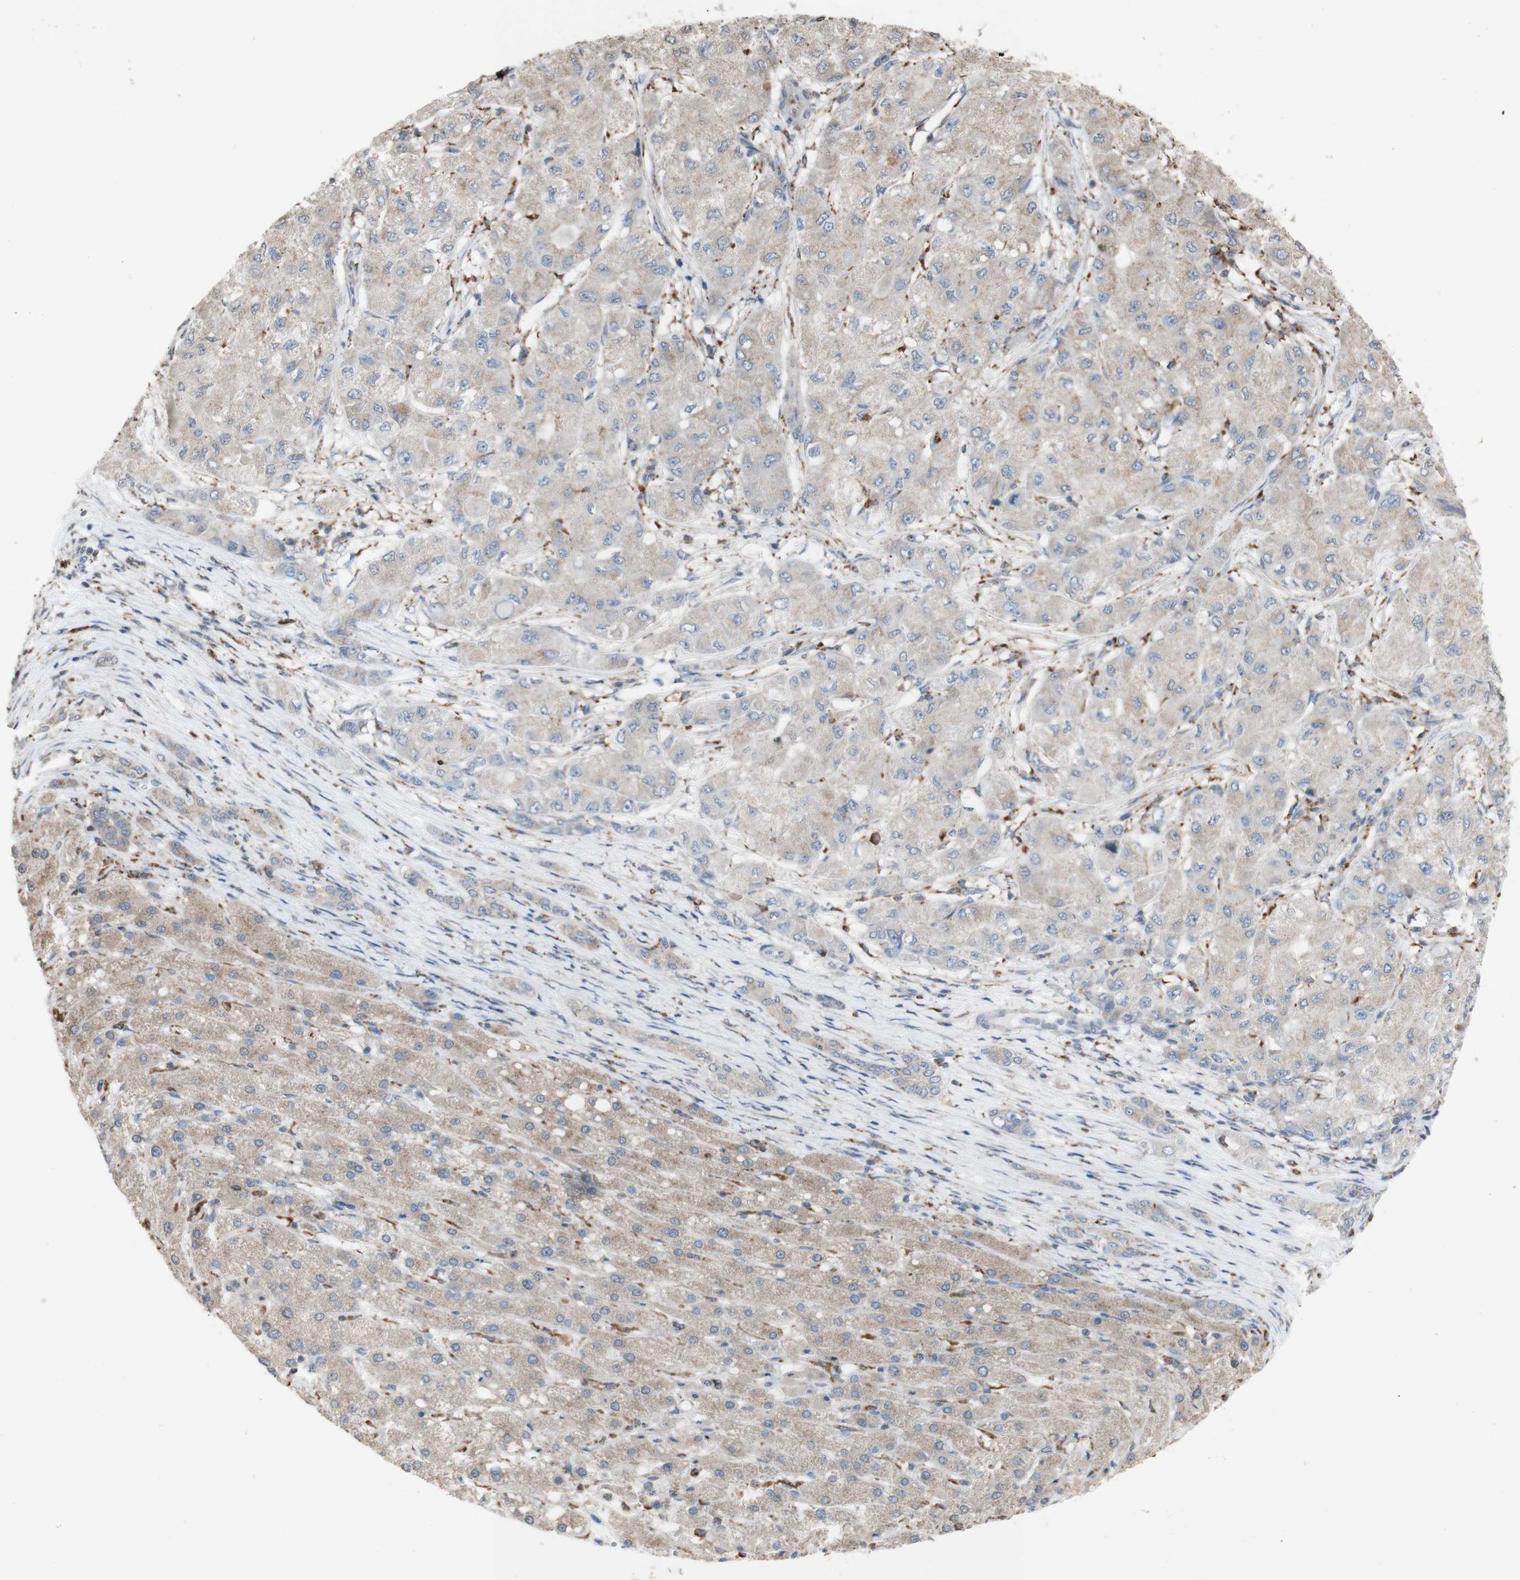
{"staining": {"intensity": "weak", "quantity": "<25%", "location": "cytoplasmic/membranous"}, "tissue": "liver cancer", "cell_type": "Tumor cells", "image_type": "cancer", "snomed": [{"axis": "morphology", "description": "Carcinoma, Hepatocellular, NOS"}, {"axis": "topography", "description": "Liver"}], "caption": "Tumor cells show no significant expression in liver hepatocellular carcinoma.", "gene": "ATP6V1E1", "patient": {"sex": "male", "age": 80}}